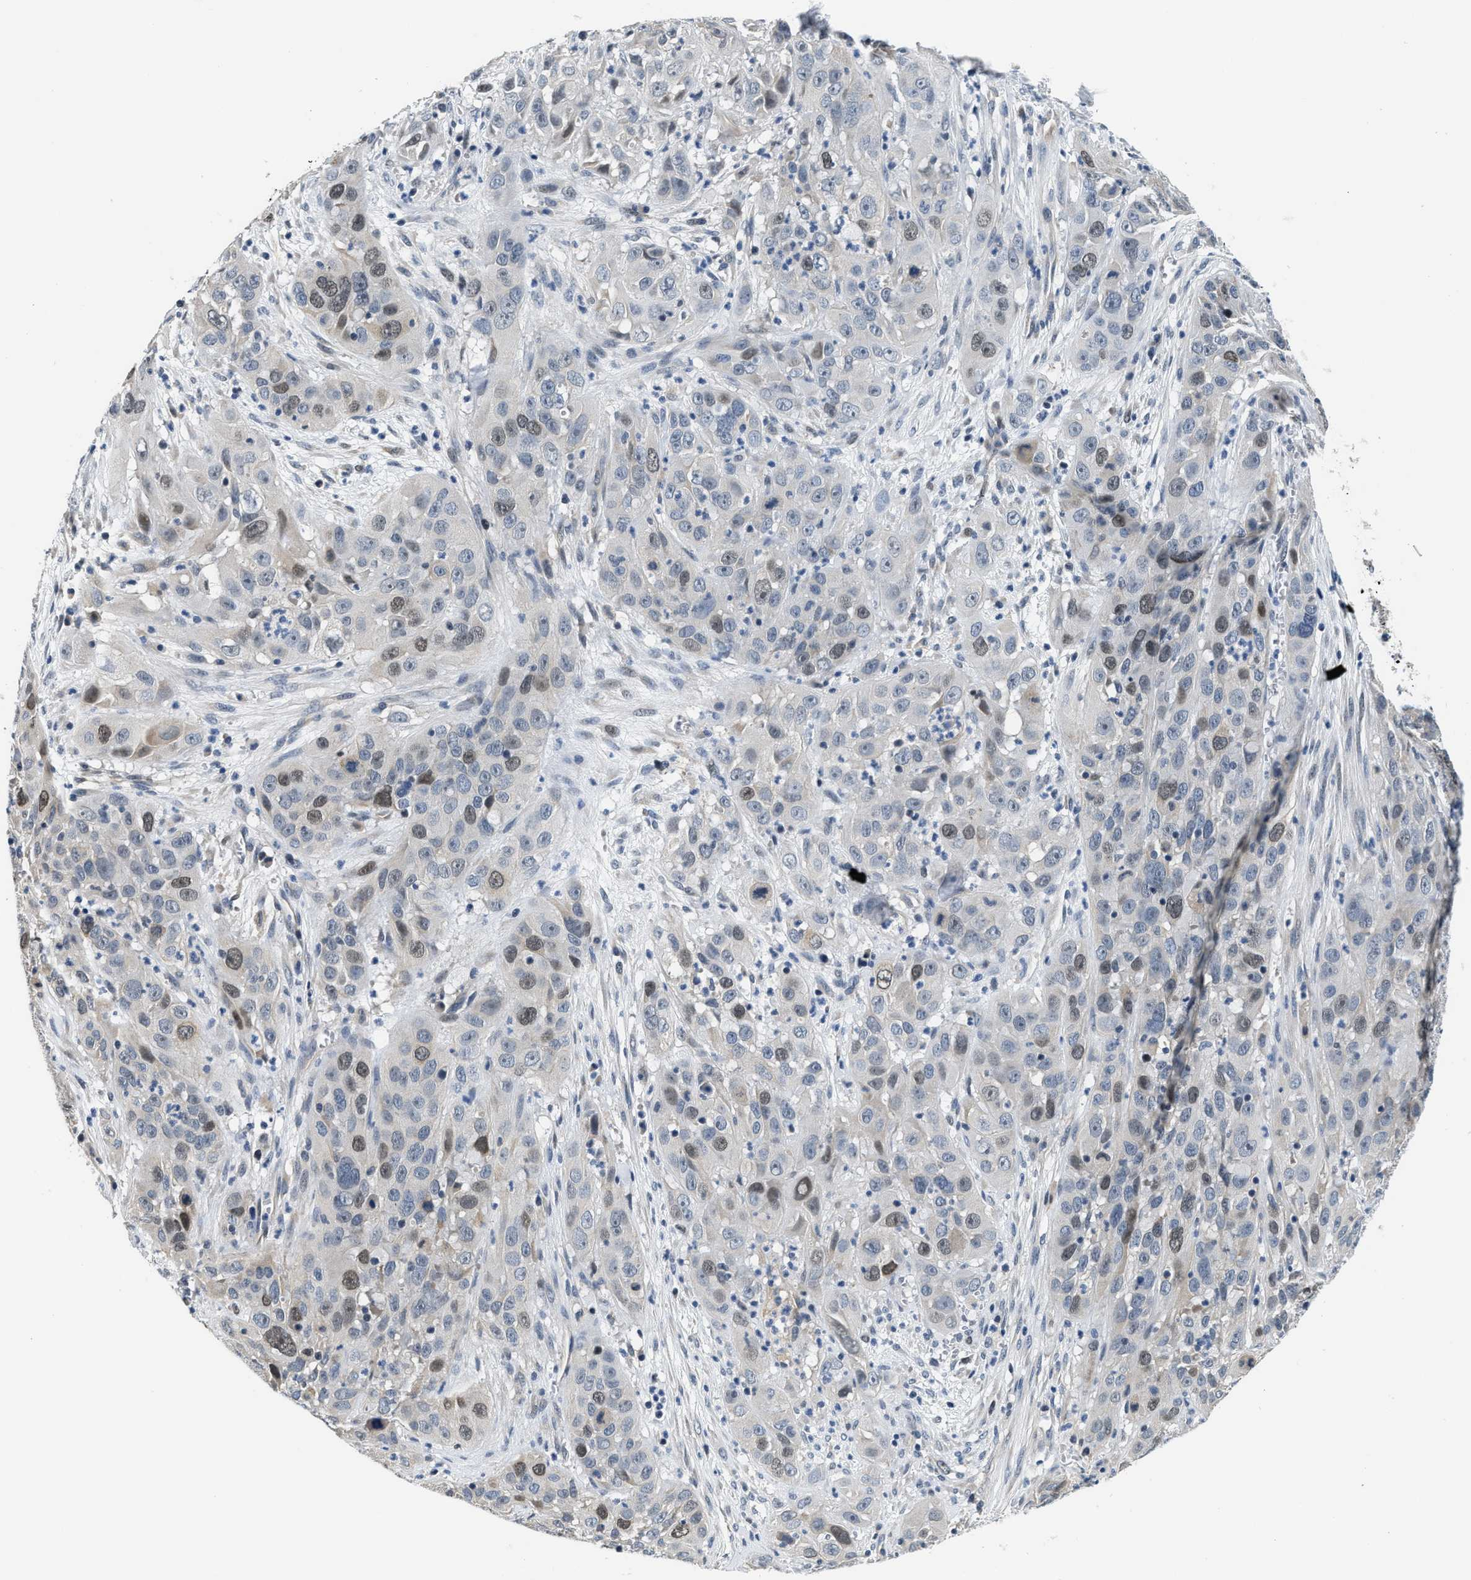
{"staining": {"intensity": "weak", "quantity": "25%-75%", "location": "nuclear"}, "tissue": "cervical cancer", "cell_type": "Tumor cells", "image_type": "cancer", "snomed": [{"axis": "morphology", "description": "Squamous cell carcinoma, NOS"}, {"axis": "topography", "description": "Cervix"}], "caption": "A low amount of weak nuclear positivity is appreciated in about 25%-75% of tumor cells in cervical cancer (squamous cell carcinoma) tissue.", "gene": "CLGN", "patient": {"sex": "female", "age": 32}}